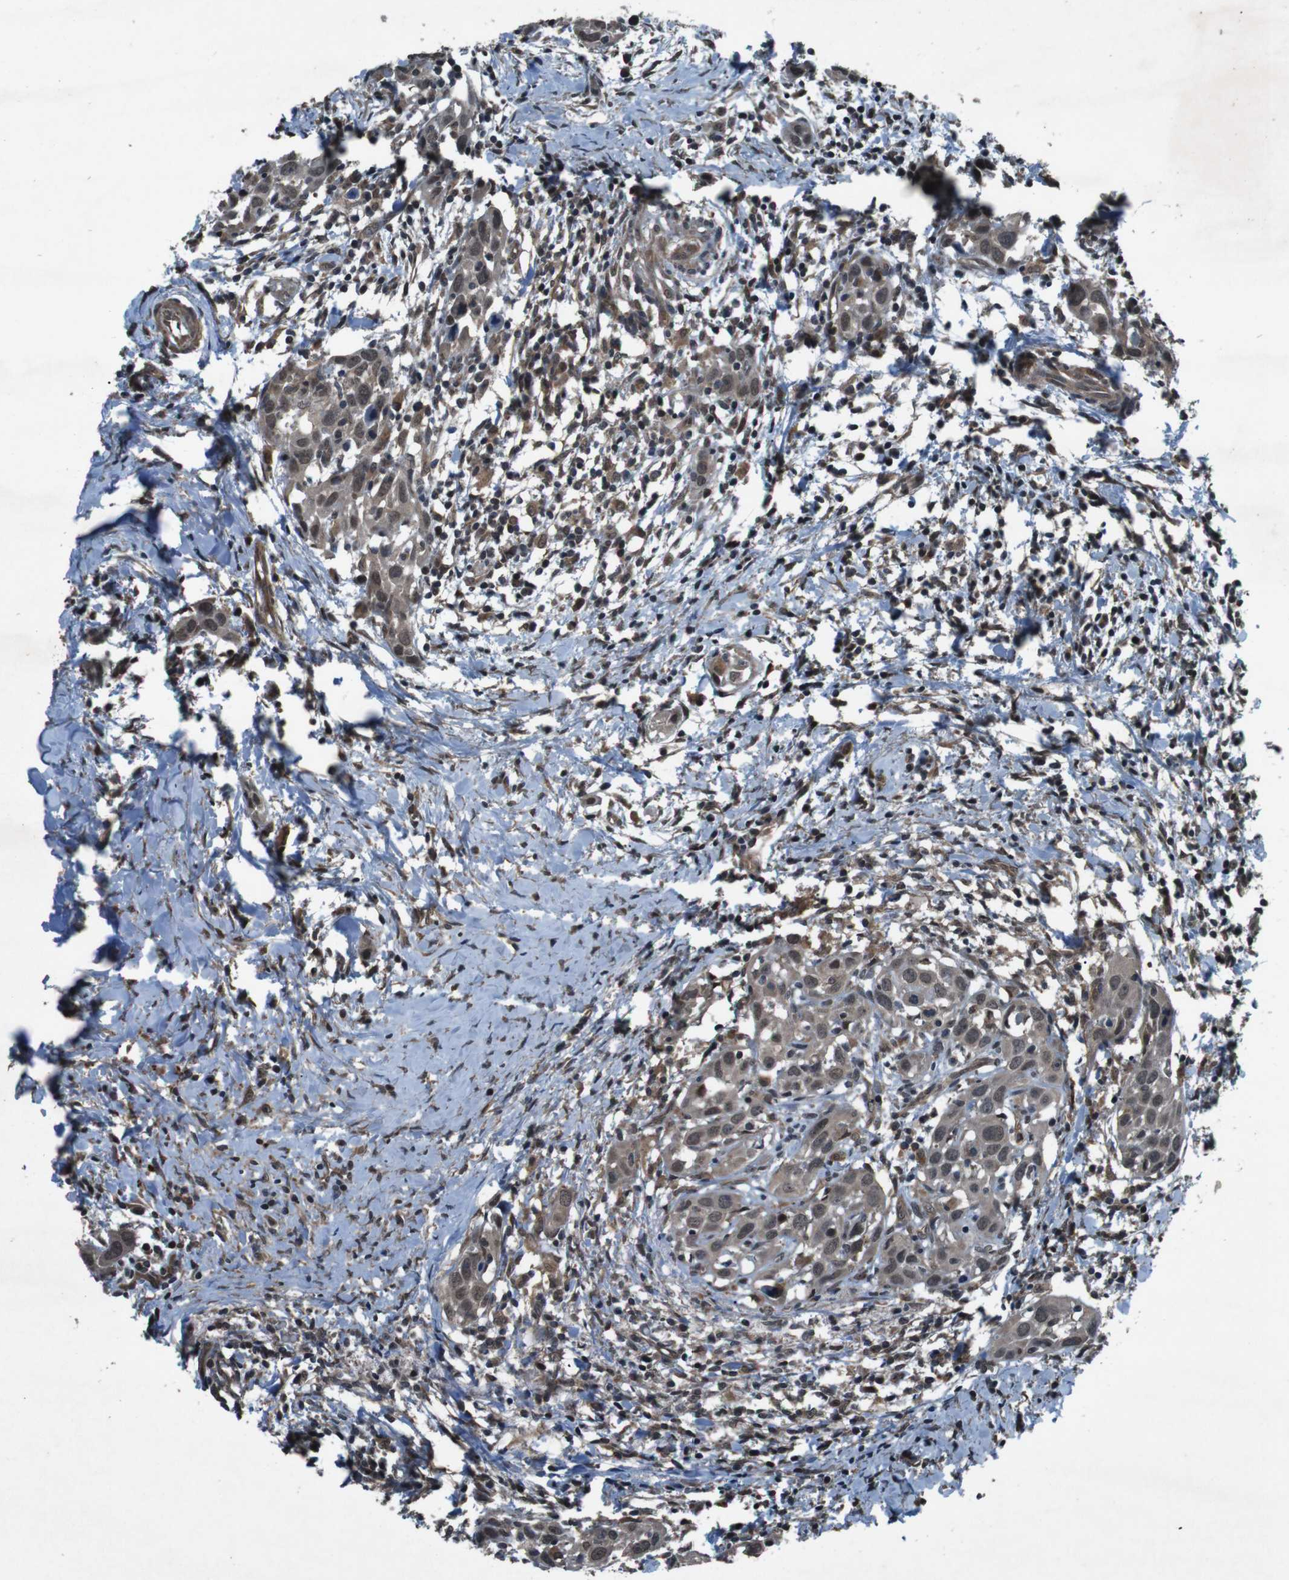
{"staining": {"intensity": "weak", "quantity": ">75%", "location": "cytoplasmic/membranous,nuclear"}, "tissue": "head and neck cancer", "cell_type": "Tumor cells", "image_type": "cancer", "snomed": [{"axis": "morphology", "description": "Squamous cell carcinoma, NOS"}, {"axis": "topography", "description": "Oral tissue"}, {"axis": "topography", "description": "Head-Neck"}], "caption": "About >75% of tumor cells in human head and neck cancer (squamous cell carcinoma) display weak cytoplasmic/membranous and nuclear protein expression as visualized by brown immunohistochemical staining.", "gene": "SOCS1", "patient": {"sex": "female", "age": 50}}